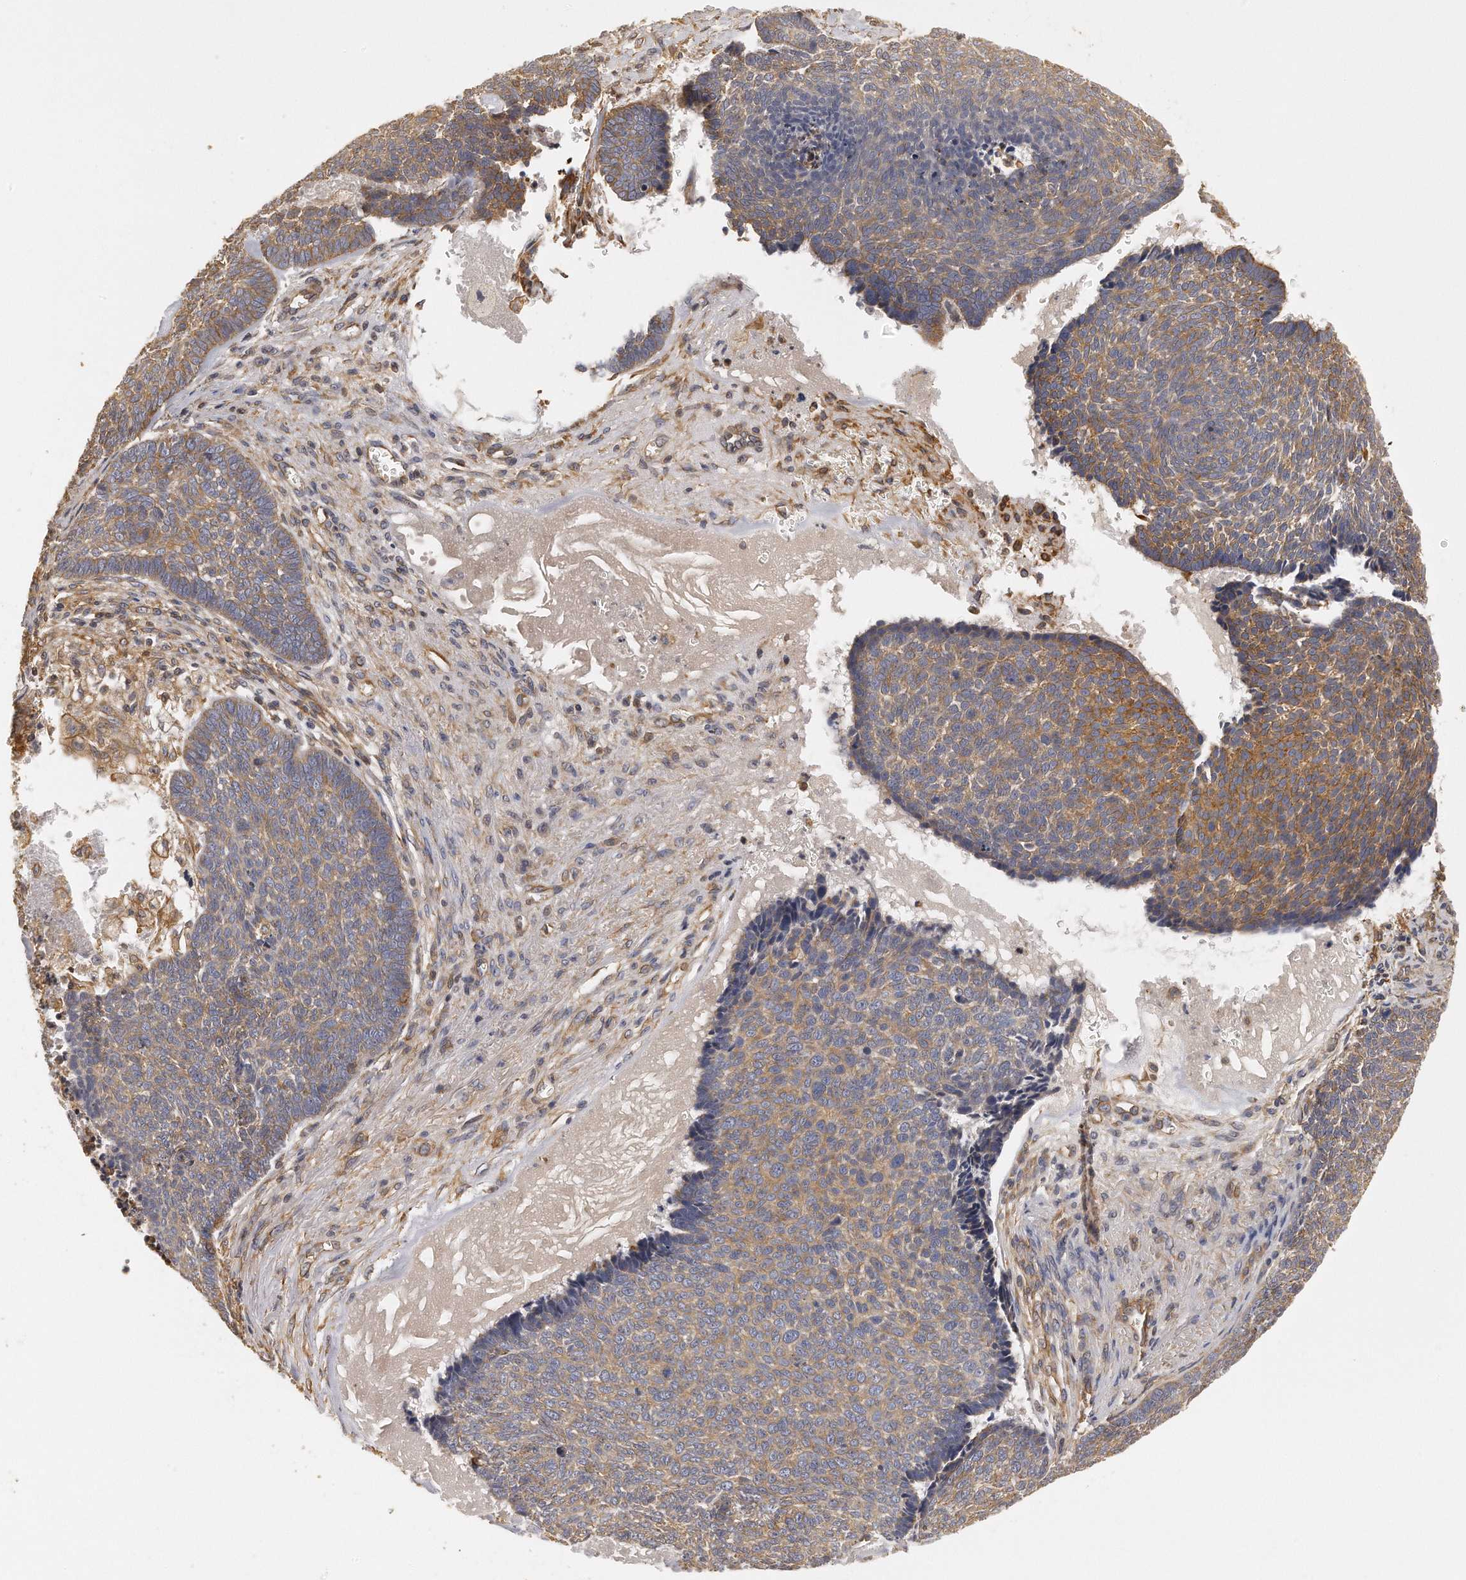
{"staining": {"intensity": "moderate", "quantity": ">75%", "location": "cytoplasmic/membranous"}, "tissue": "skin cancer", "cell_type": "Tumor cells", "image_type": "cancer", "snomed": [{"axis": "morphology", "description": "Basal cell carcinoma"}, {"axis": "topography", "description": "Skin"}], "caption": "Immunohistochemical staining of skin cancer reveals medium levels of moderate cytoplasmic/membranous protein staining in about >75% of tumor cells. The staining was performed using DAB, with brown indicating positive protein expression. Nuclei are stained blue with hematoxylin.", "gene": "CHST7", "patient": {"sex": "male", "age": 84}}